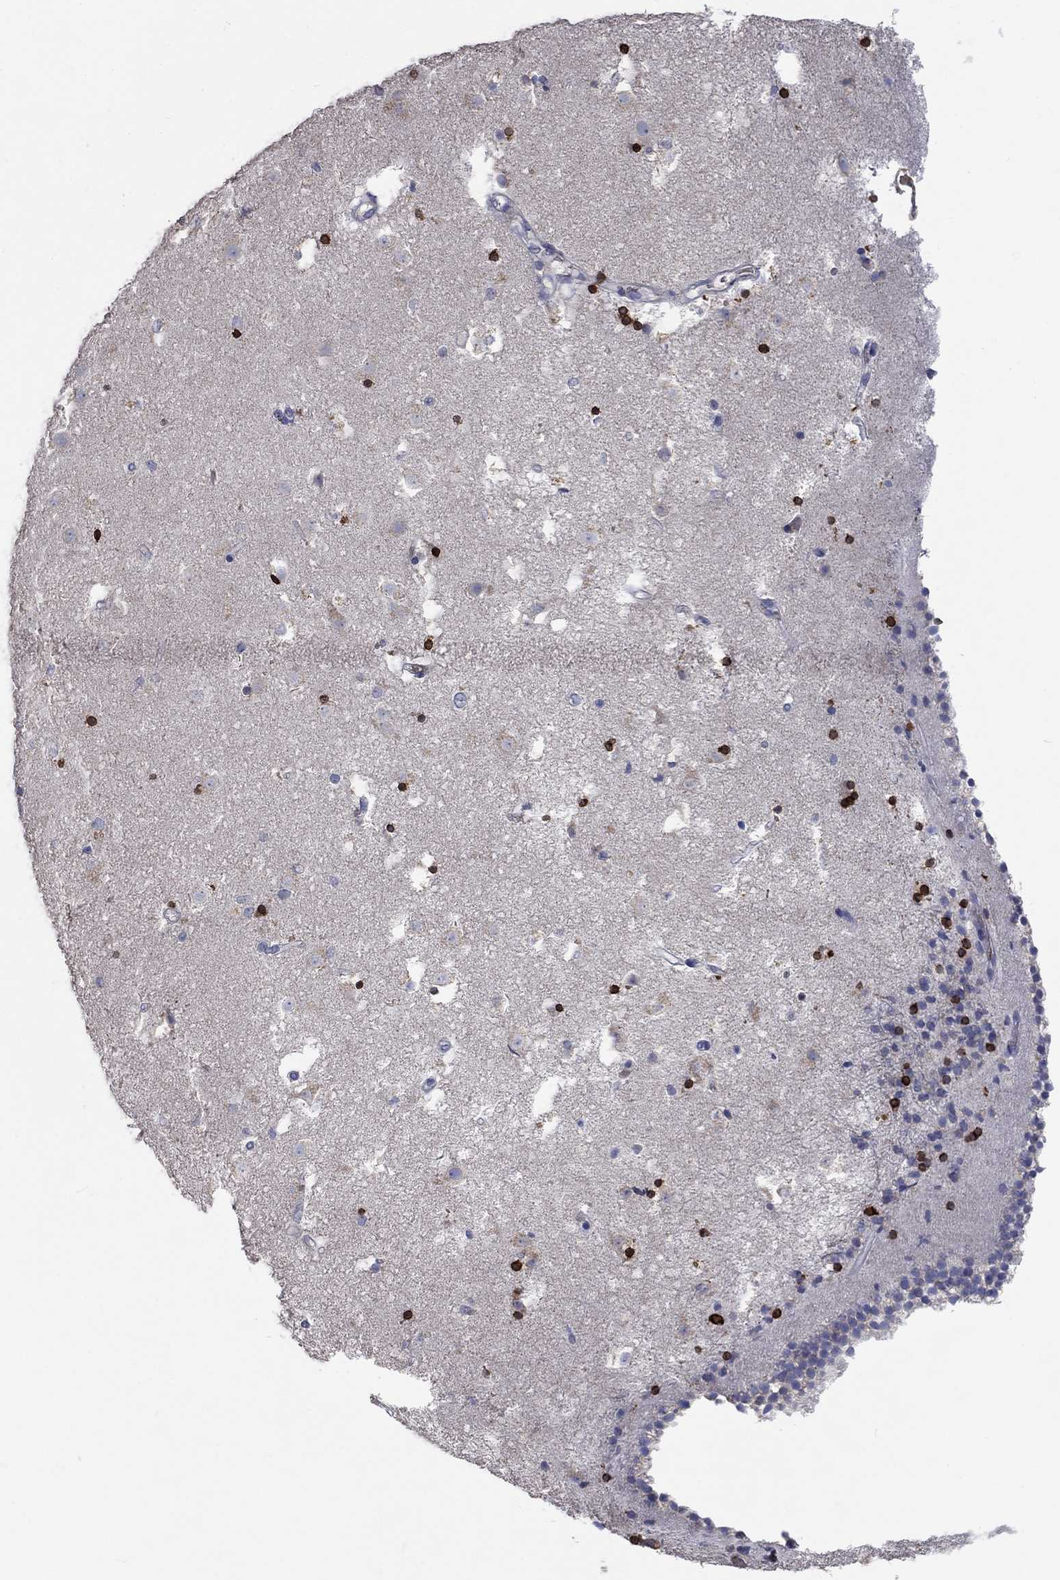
{"staining": {"intensity": "strong", "quantity": "<25%", "location": "cytoplasmic/membranous"}, "tissue": "caudate", "cell_type": "Glial cells", "image_type": "normal", "snomed": [{"axis": "morphology", "description": "Normal tissue, NOS"}, {"axis": "topography", "description": "Lateral ventricle wall"}], "caption": "IHC histopathology image of benign human caudate stained for a protein (brown), which exhibits medium levels of strong cytoplasmic/membranous staining in approximately <25% of glial cells.", "gene": "UGT8", "patient": {"sex": "female", "age": 71}}